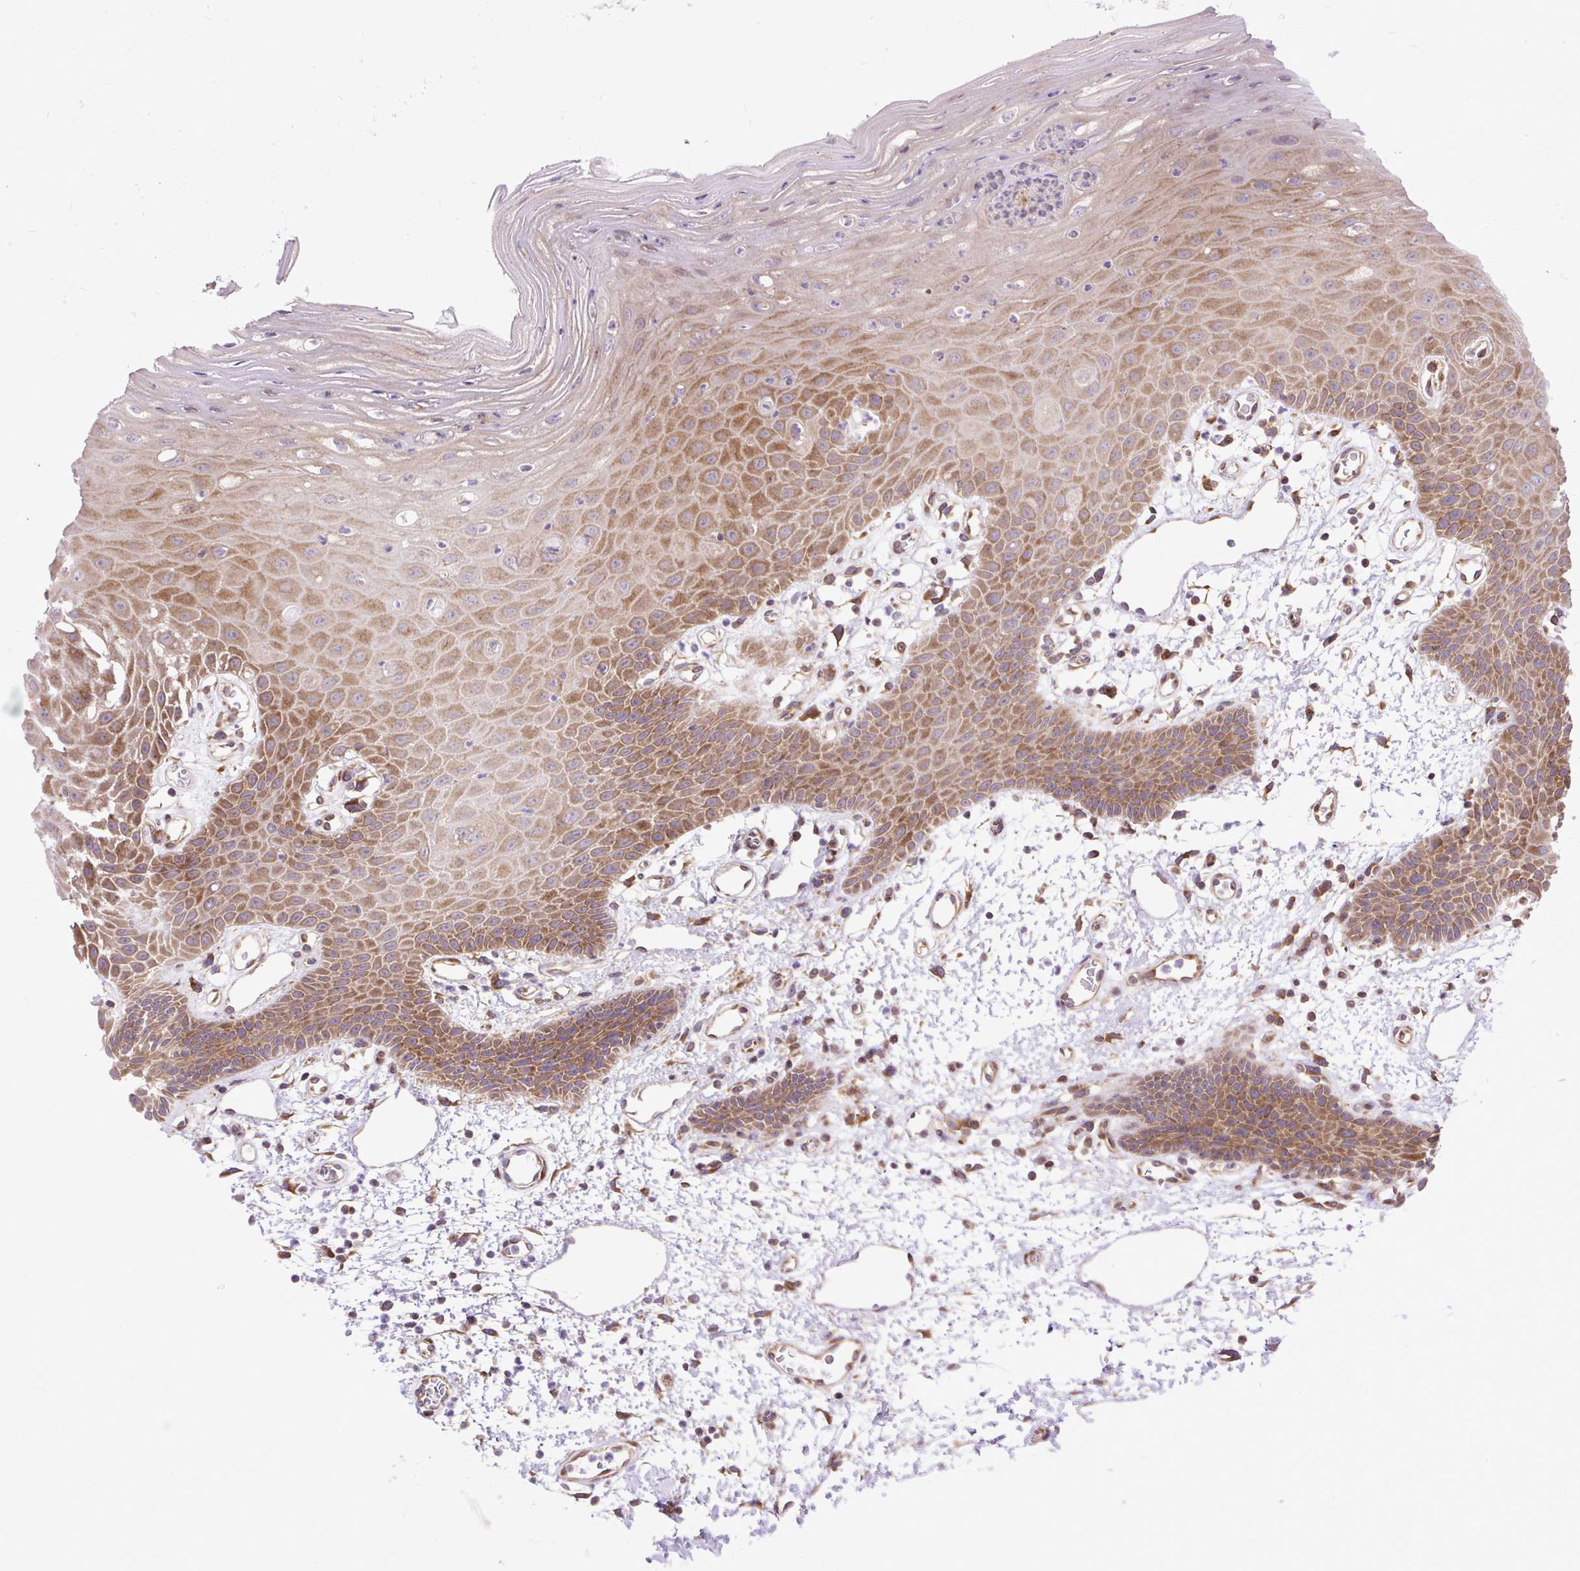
{"staining": {"intensity": "moderate", "quantity": "25%-75%", "location": "cytoplasmic/membranous"}, "tissue": "oral mucosa", "cell_type": "Squamous epithelial cells", "image_type": "normal", "snomed": [{"axis": "morphology", "description": "Normal tissue, NOS"}, {"axis": "topography", "description": "Oral tissue"}], "caption": "IHC image of benign human oral mucosa stained for a protein (brown), which shows medium levels of moderate cytoplasmic/membranous positivity in about 25%-75% of squamous epithelial cells.", "gene": "TRIM17", "patient": {"sex": "female", "age": 59}}